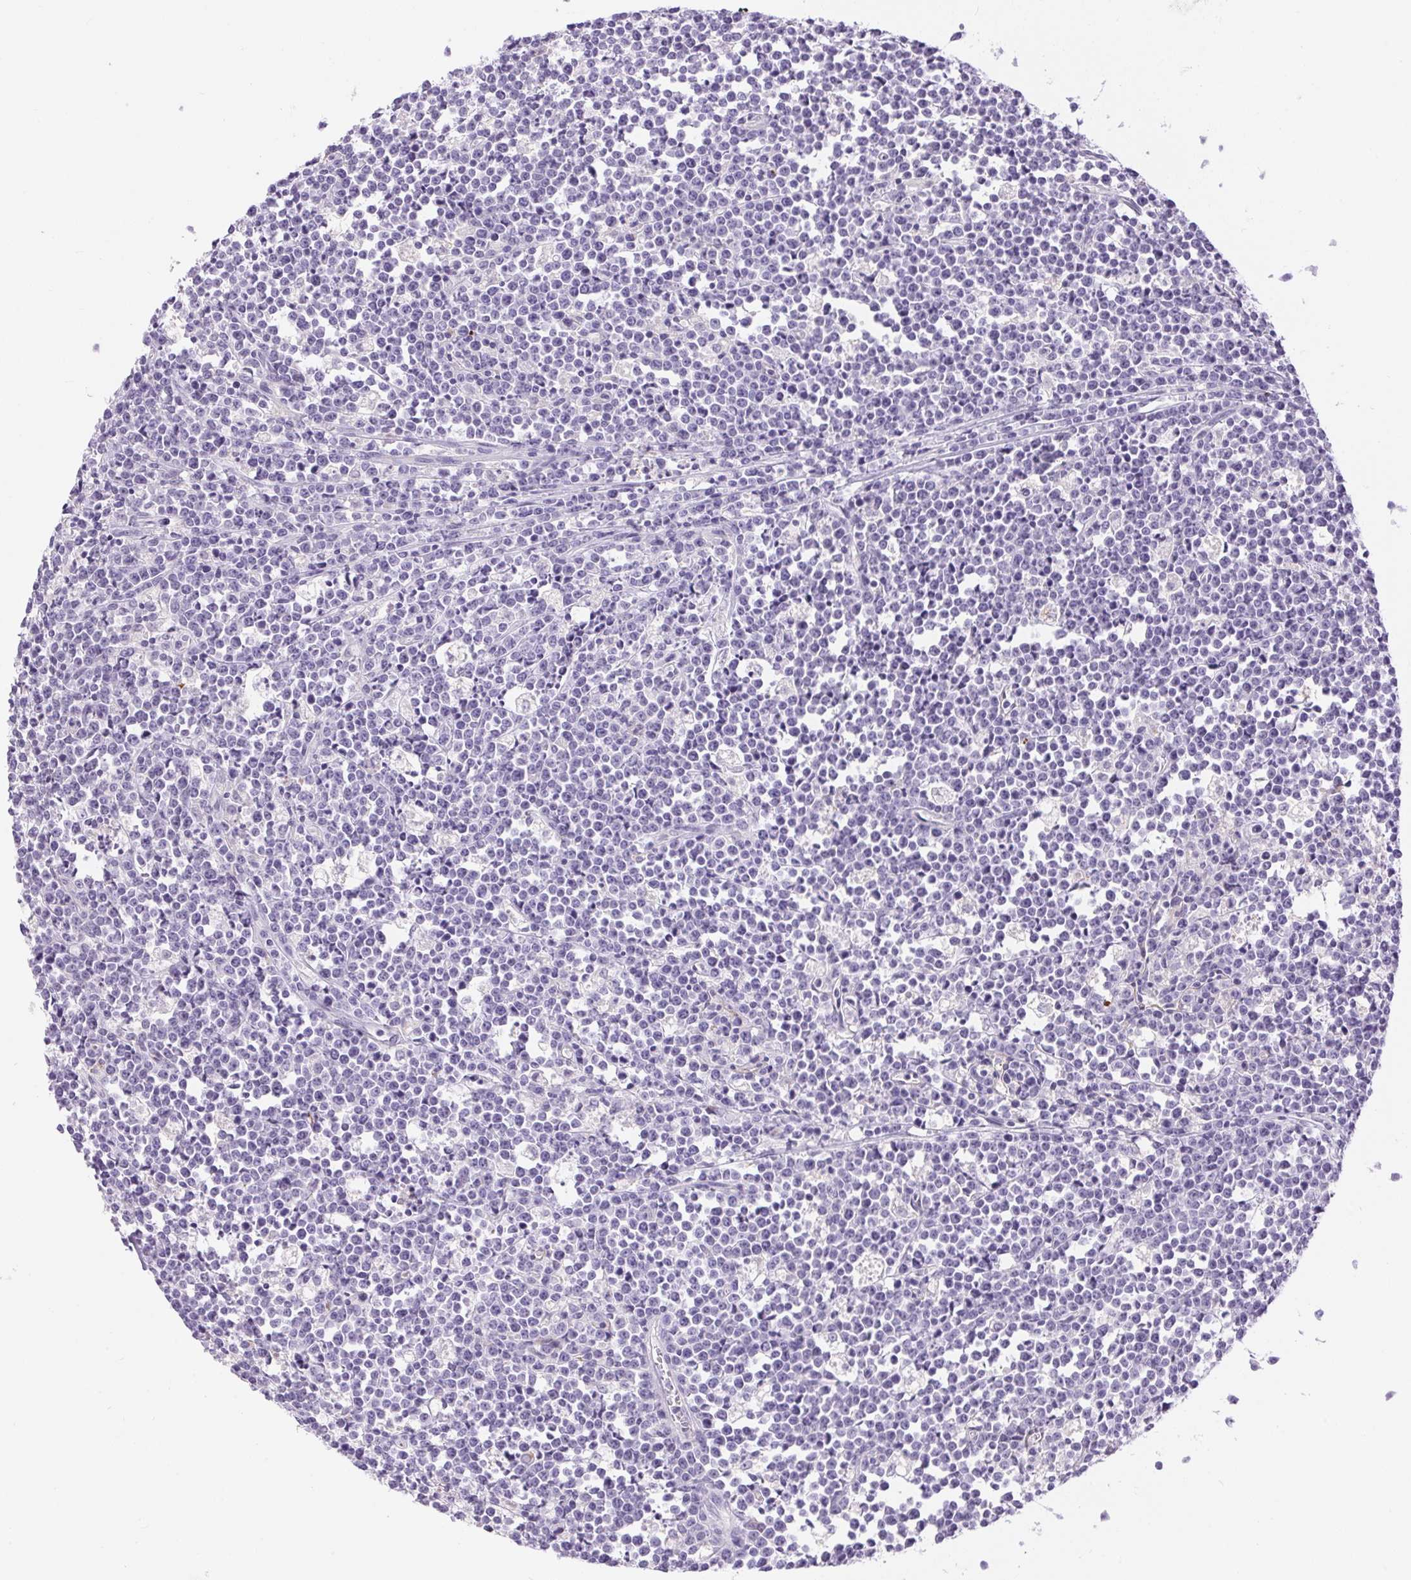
{"staining": {"intensity": "negative", "quantity": "none", "location": "none"}, "tissue": "lymphoma", "cell_type": "Tumor cells", "image_type": "cancer", "snomed": [{"axis": "morphology", "description": "Malignant lymphoma, non-Hodgkin's type, High grade"}, {"axis": "topography", "description": "Small intestine"}], "caption": "The image reveals no staining of tumor cells in lymphoma.", "gene": "PNLIPRP3", "patient": {"sex": "female", "age": 56}}